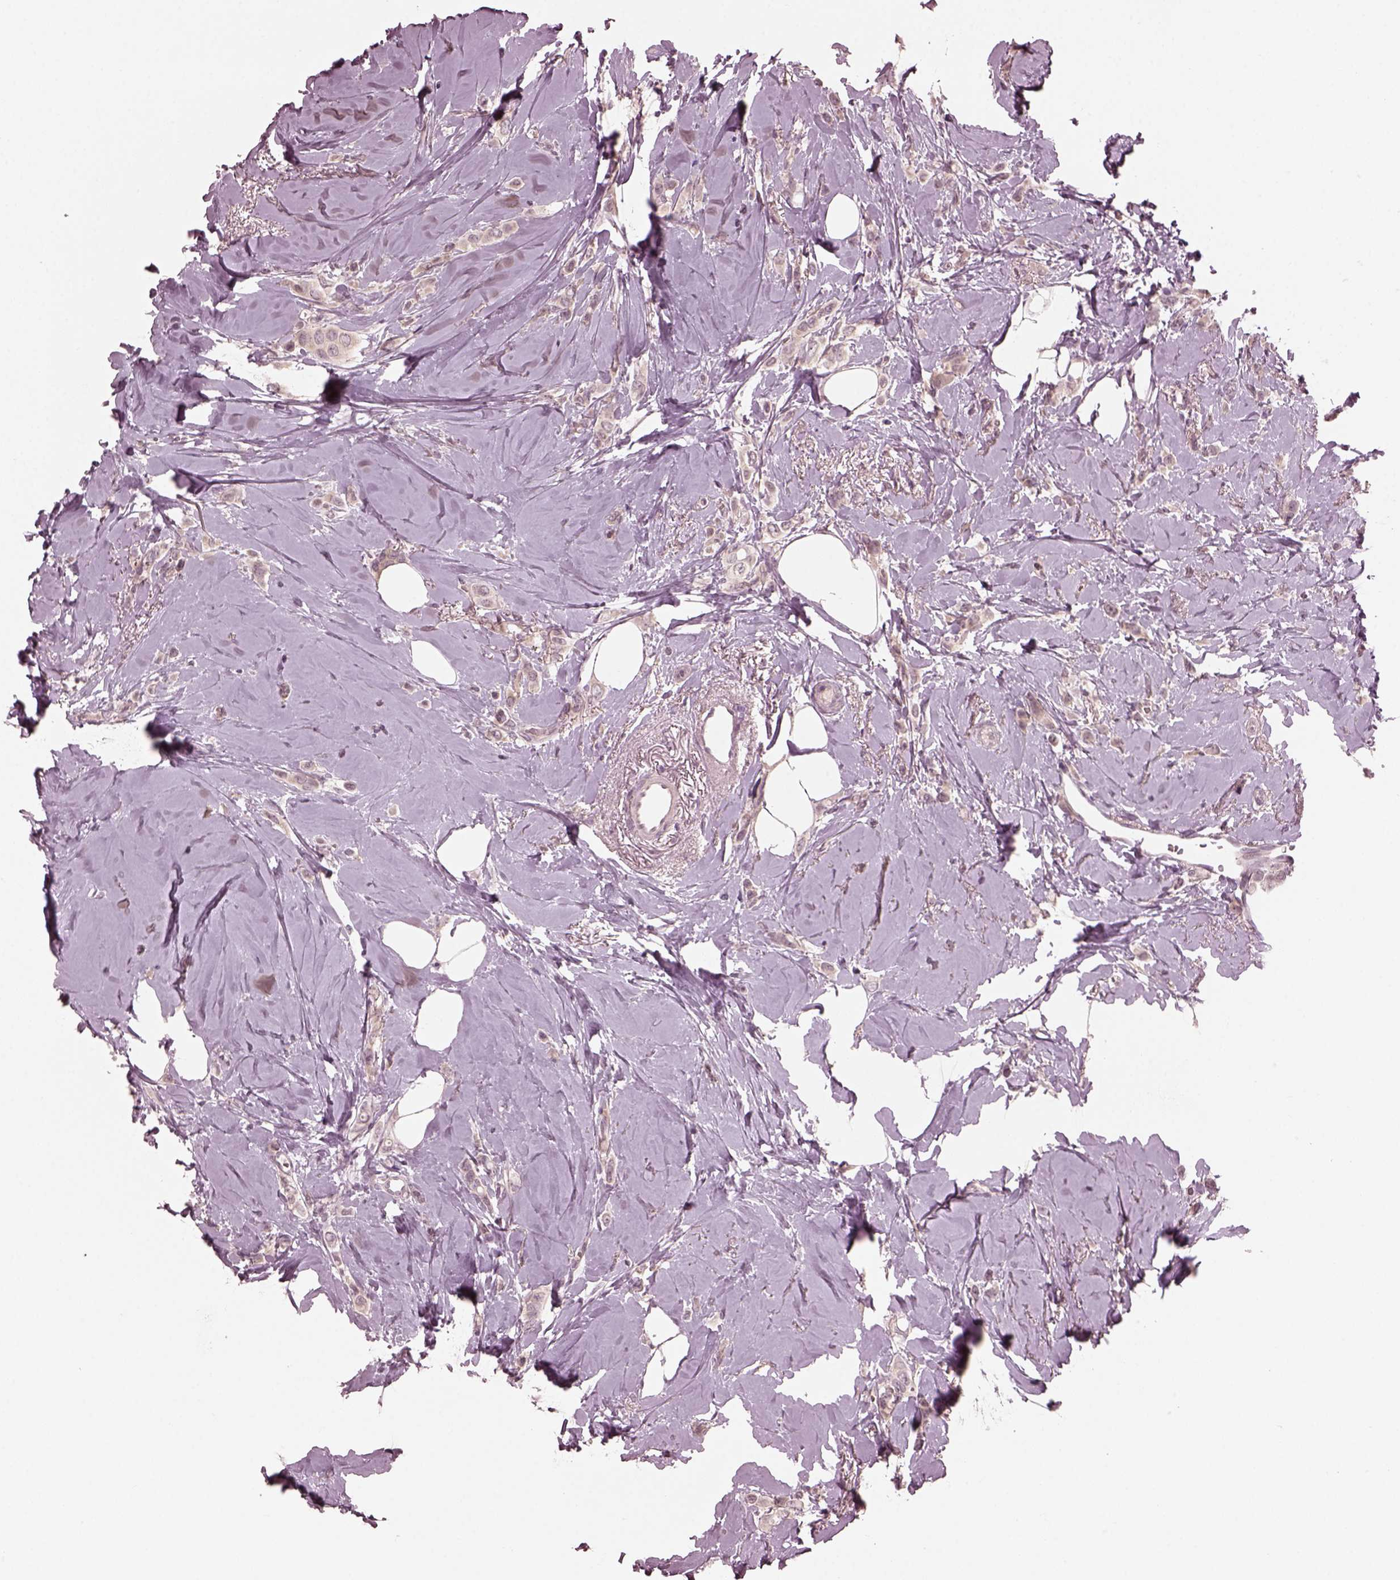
{"staining": {"intensity": "negative", "quantity": "none", "location": "none"}, "tissue": "breast cancer", "cell_type": "Tumor cells", "image_type": "cancer", "snomed": [{"axis": "morphology", "description": "Lobular carcinoma"}, {"axis": "topography", "description": "Breast"}], "caption": "A micrograph of human breast cancer (lobular carcinoma) is negative for staining in tumor cells.", "gene": "RGS7", "patient": {"sex": "female", "age": 66}}